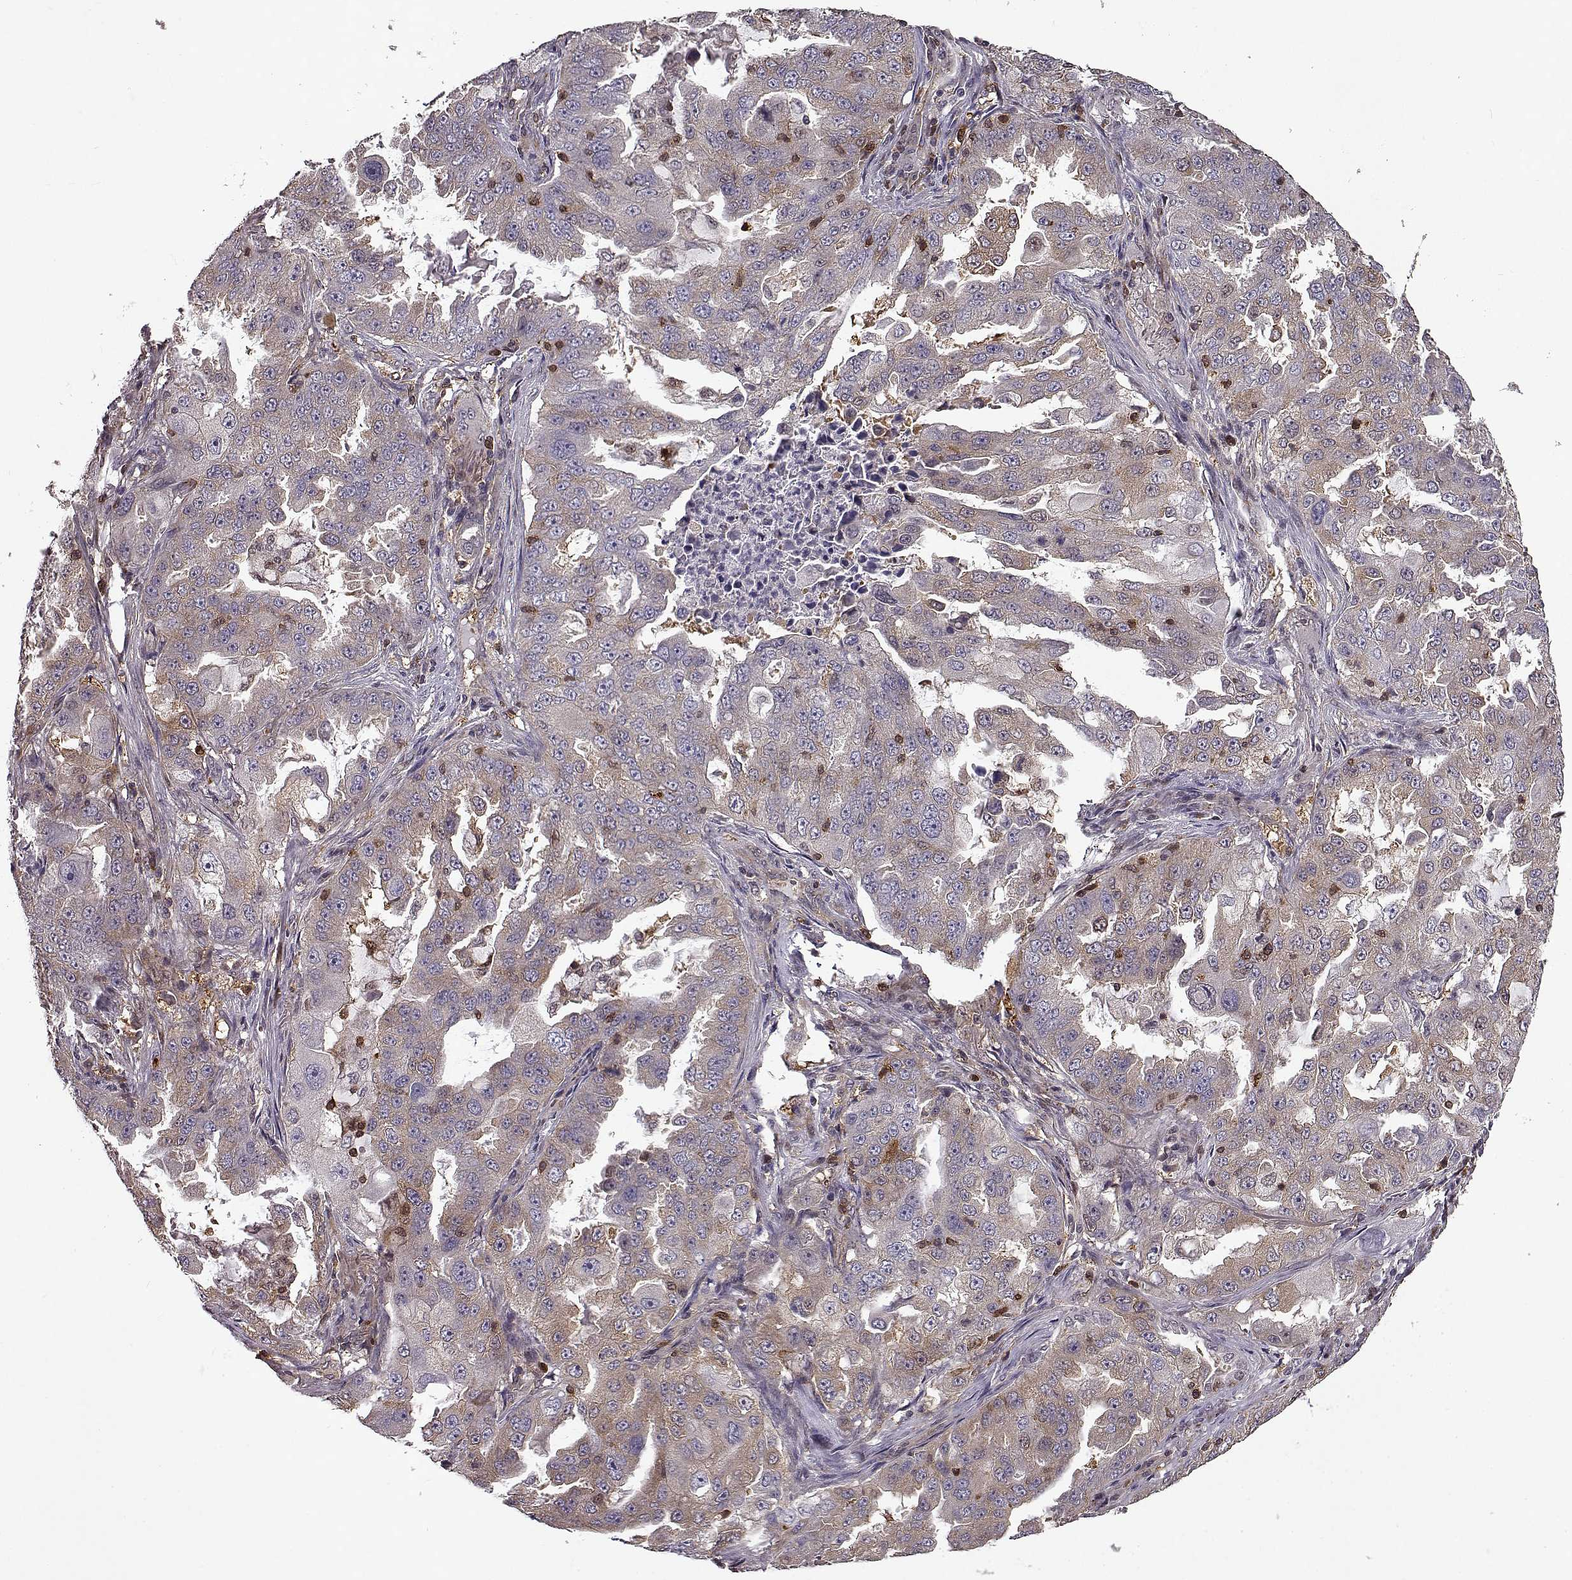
{"staining": {"intensity": "weak", "quantity": "25%-75%", "location": "cytoplasmic/membranous"}, "tissue": "lung cancer", "cell_type": "Tumor cells", "image_type": "cancer", "snomed": [{"axis": "morphology", "description": "Adenocarcinoma, NOS"}, {"axis": "topography", "description": "Lung"}], "caption": "Immunohistochemical staining of human lung adenocarcinoma exhibits weak cytoplasmic/membranous protein expression in approximately 25%-75% of tumor cells. The staining was performed using DAB (3,3'-diaminobenzidine), with brown indicating positive protein expression. Nuclei are stained blue with hematoxylin.", "gene": "RANBP1", "patient": {"sex": "female", "age": 61}}